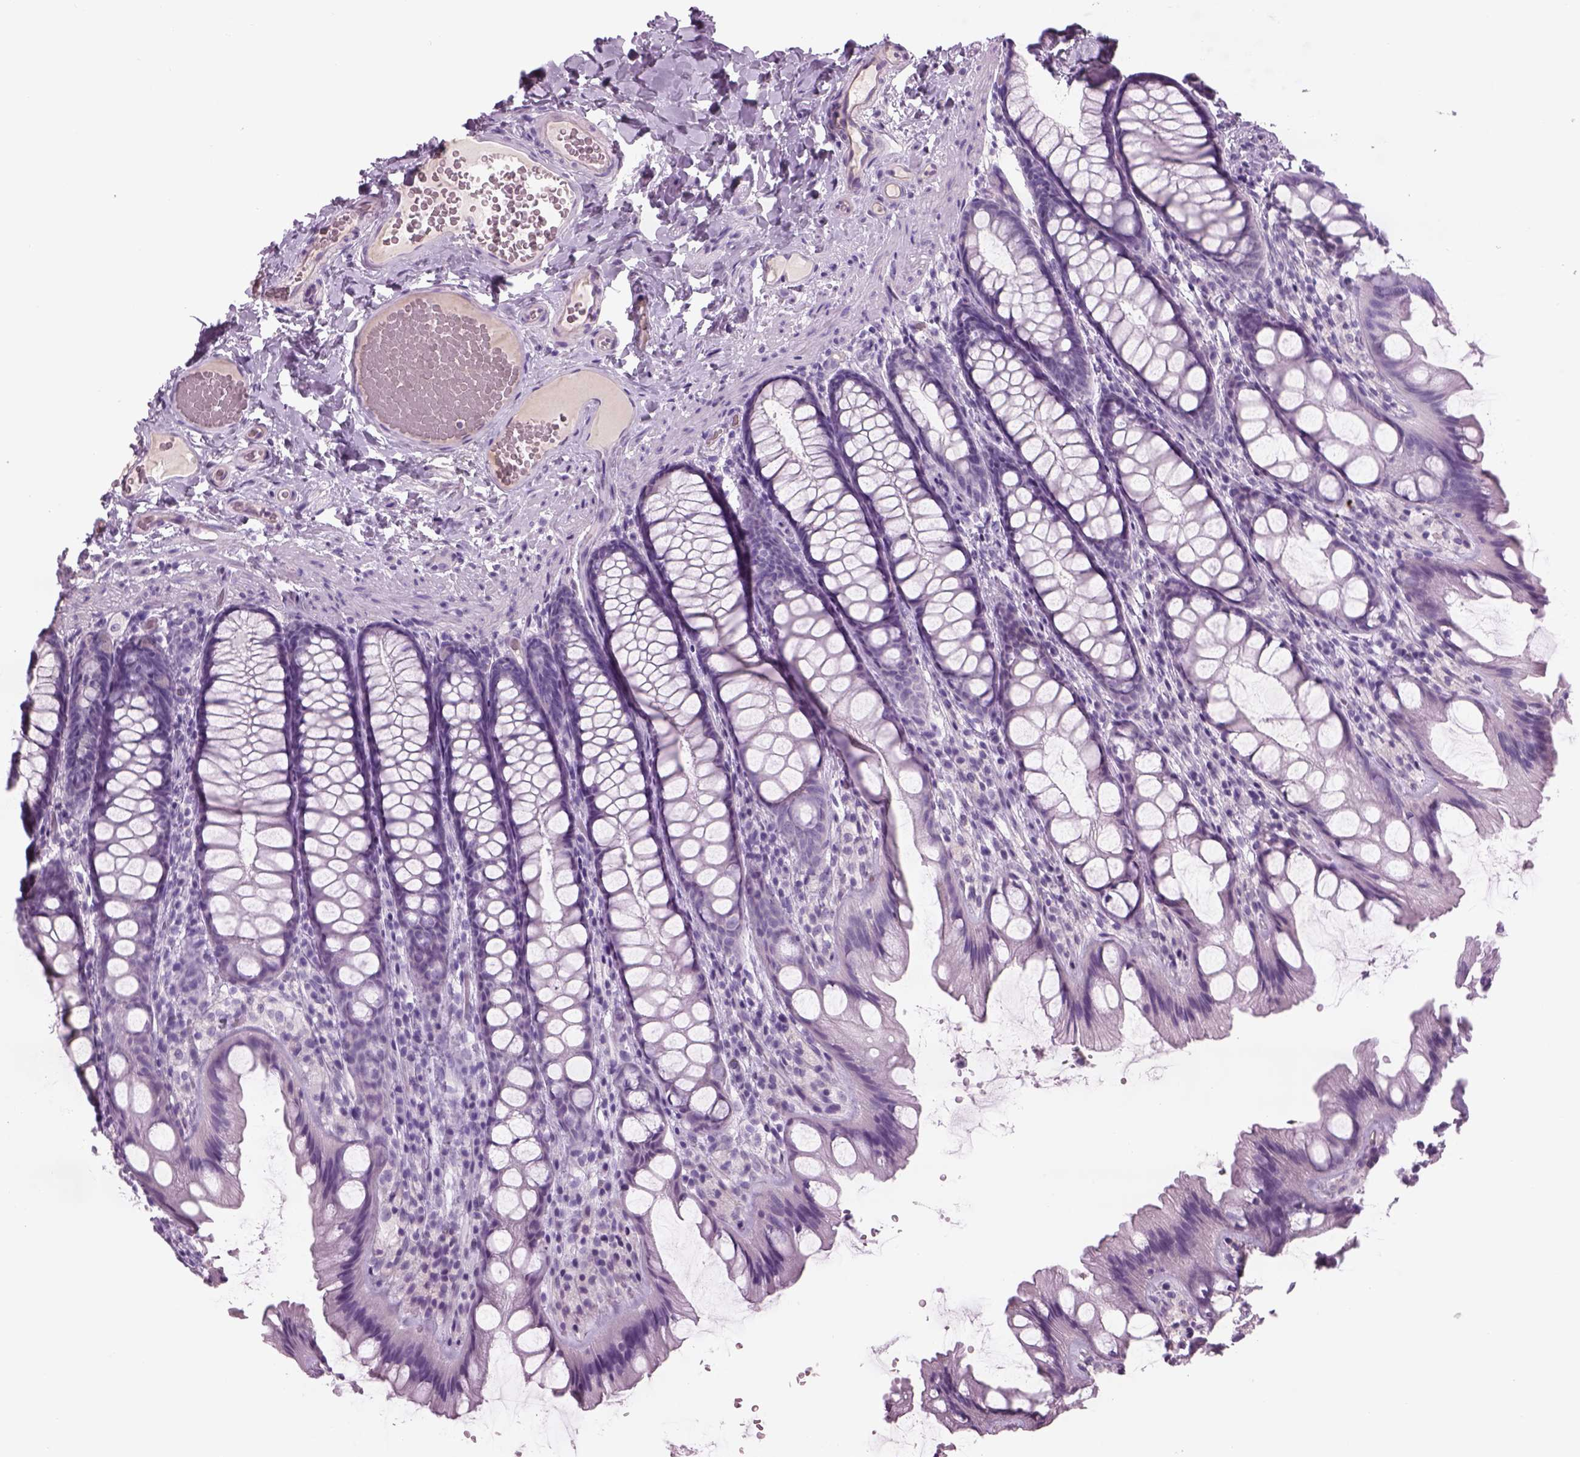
{"staining": {"intensity": "negative", "quantity": "none", "location": "none"}, "tissue": "colon", "cell_type": "Endothelial cells", "image_type": "normal", "snomed": [{"axis": "morphology", "description": "Normal tissue, NOS"}, {"axis": "topography", "description": "Colon"}], "caption": "Endothelial cells show no significant protein positivity in normal colon. (Brightfield microscopy of DAB immunohistochemistry (IHC) at high magnification).", "gene": "GAS2L2", "patient": {"sex": "male", "age": 47}}